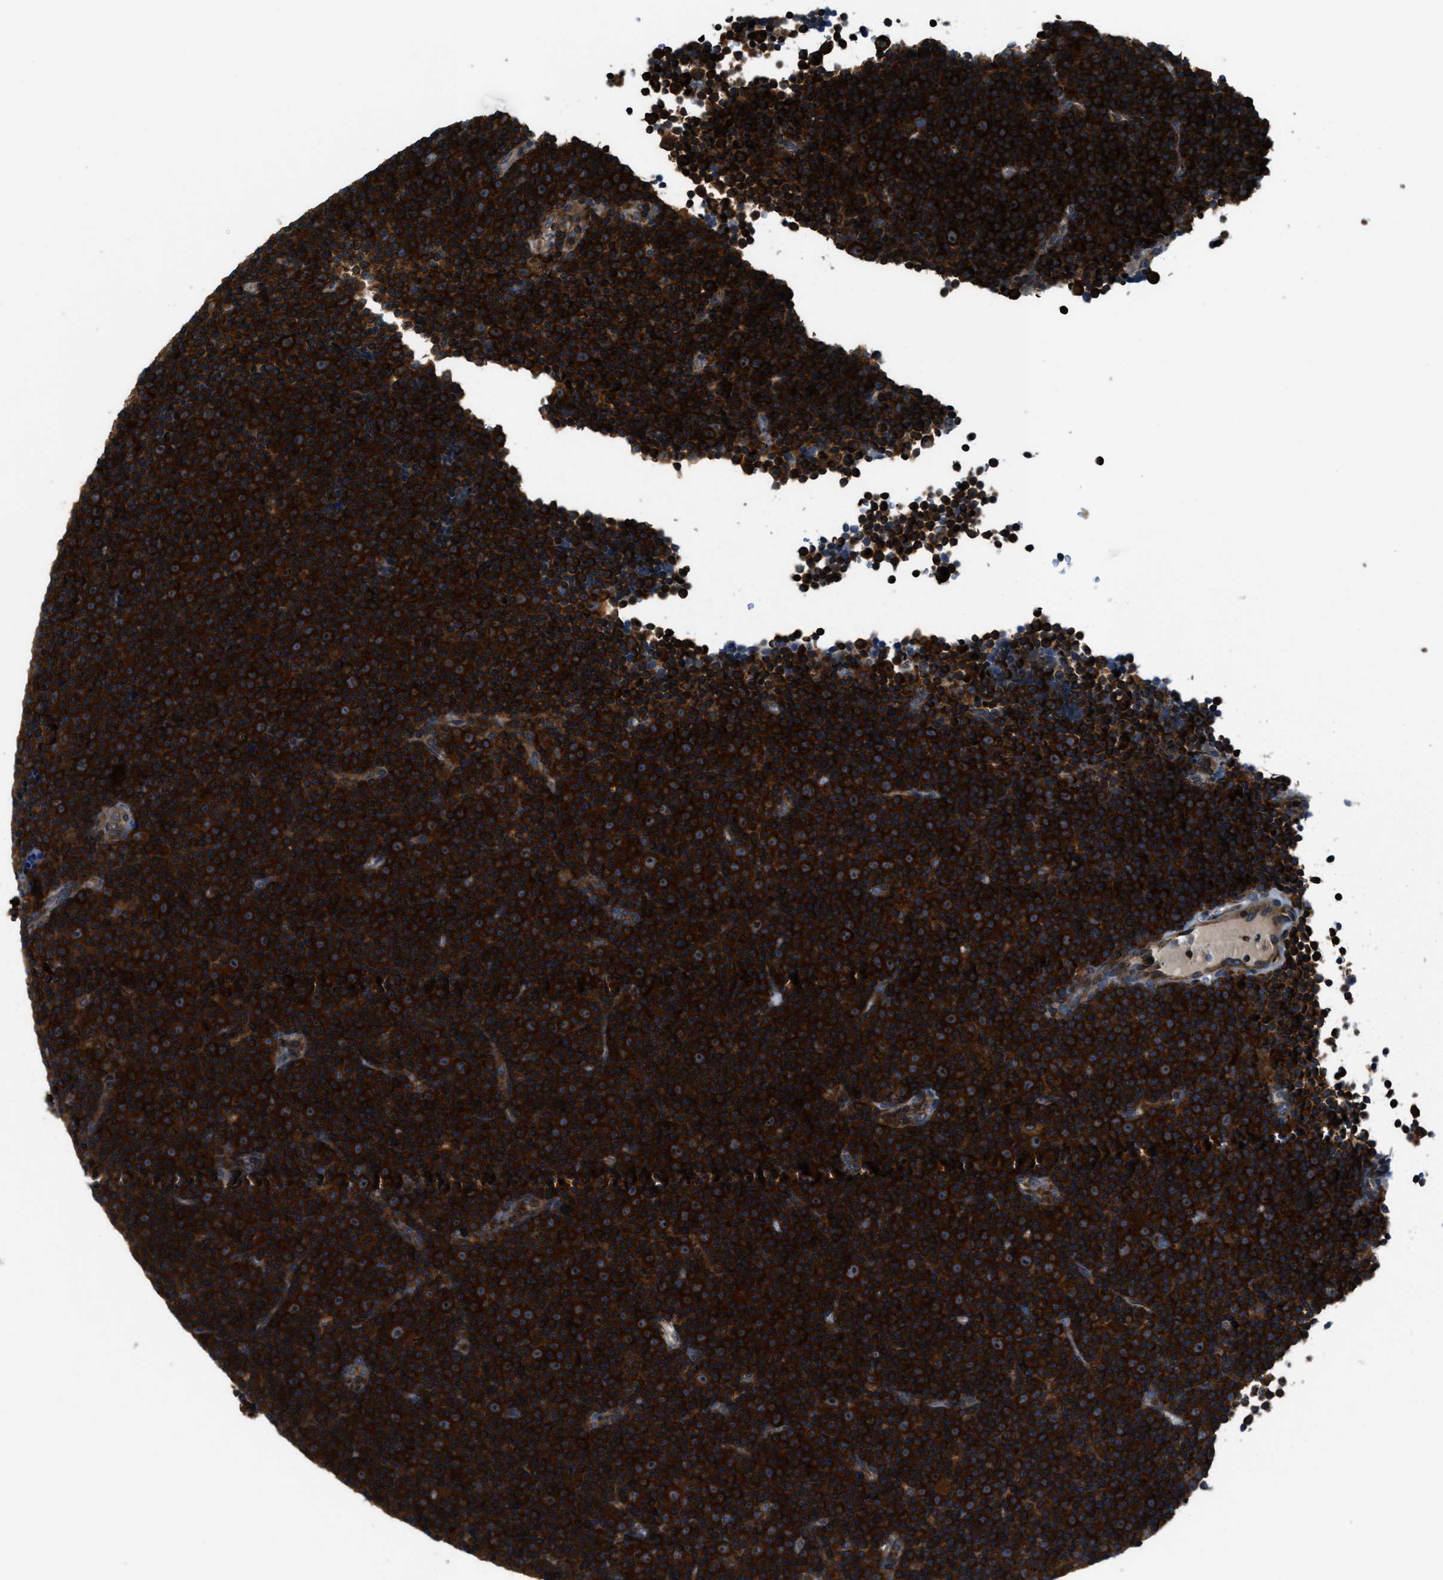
{"staining": {"intensity": "strong", "quantity": ">75%", "location": "cytoplasmic/membranous"}, "tissue": "lymphoma", "cell_type": "Tumor cells", "image_type": "cancer", "snomed": [{"axis": "morphology", "description": "Malignant lymphoma, non-Hodgkin's type, Low grade"}, {"axis": "topography", "description": "Lymph node"}], "caption": "A brown stain labels strong cytoplasmic/membranous expression of a protein in human low-grade malignant lymphoma, non-Hodgkin's type tumor cells.", "gene": "ARFGAP2", "patient": {"sex": "female", "age": 67}}